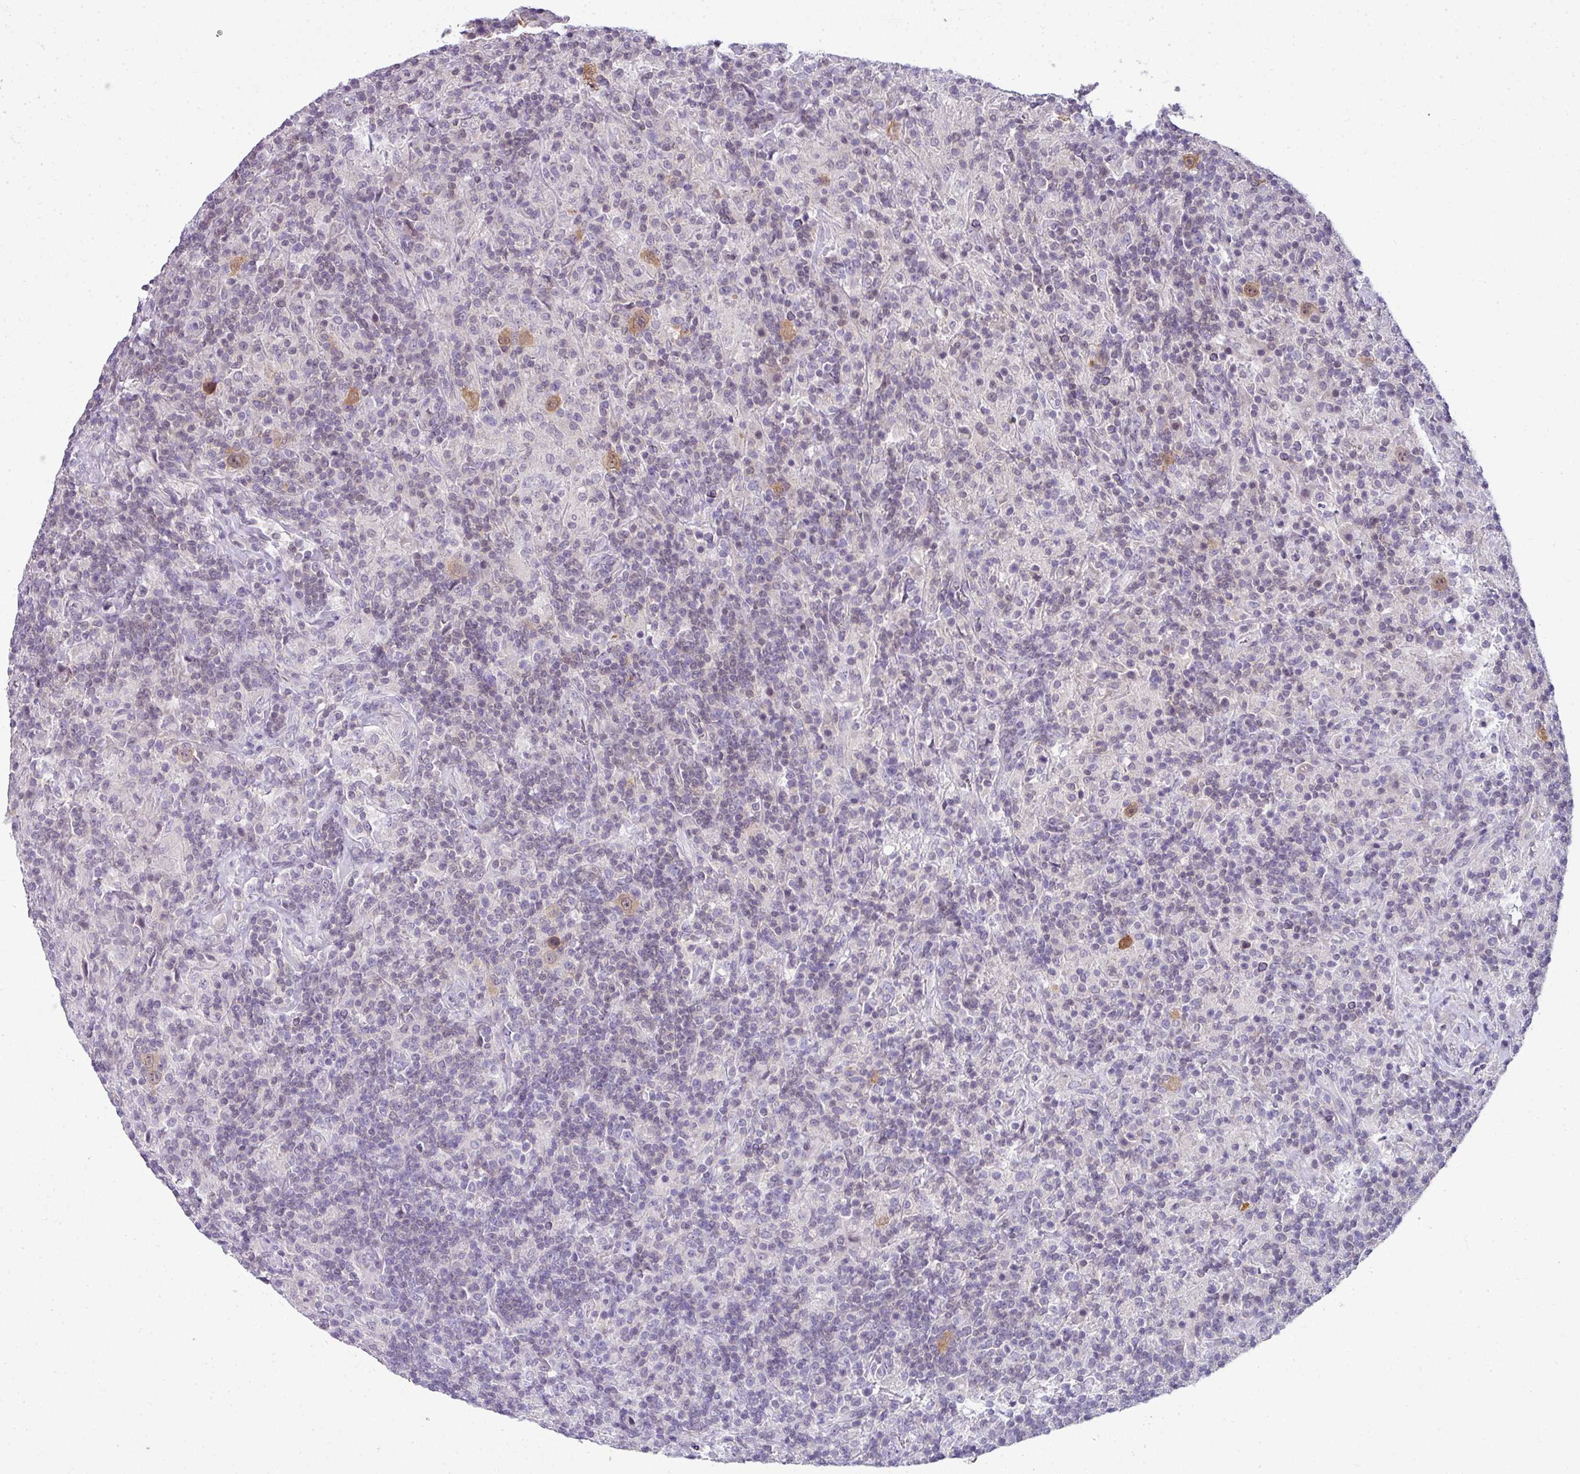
{"staining": {"intensity": "moderate", "quantity": ">75%", "location": "cytoplasmic/membranous,nuclear"}, "tissue": "lymphoma", "cell_type": "Tumor cells", "image_type": "cancer", "snomed": [{"axis": "morphology", "description": "Hodgkin's disease, NOS"}, {"axis": "topography", "description": "Lymph node"}], "caption": "Moderate cytoplasmic/membranous and nuclear protein staining is appreciated in about >75% of tumor cells in Hodgkin's disease.", "gene": "STAT5A", "patient": {"sex": "male", "age": 70}}